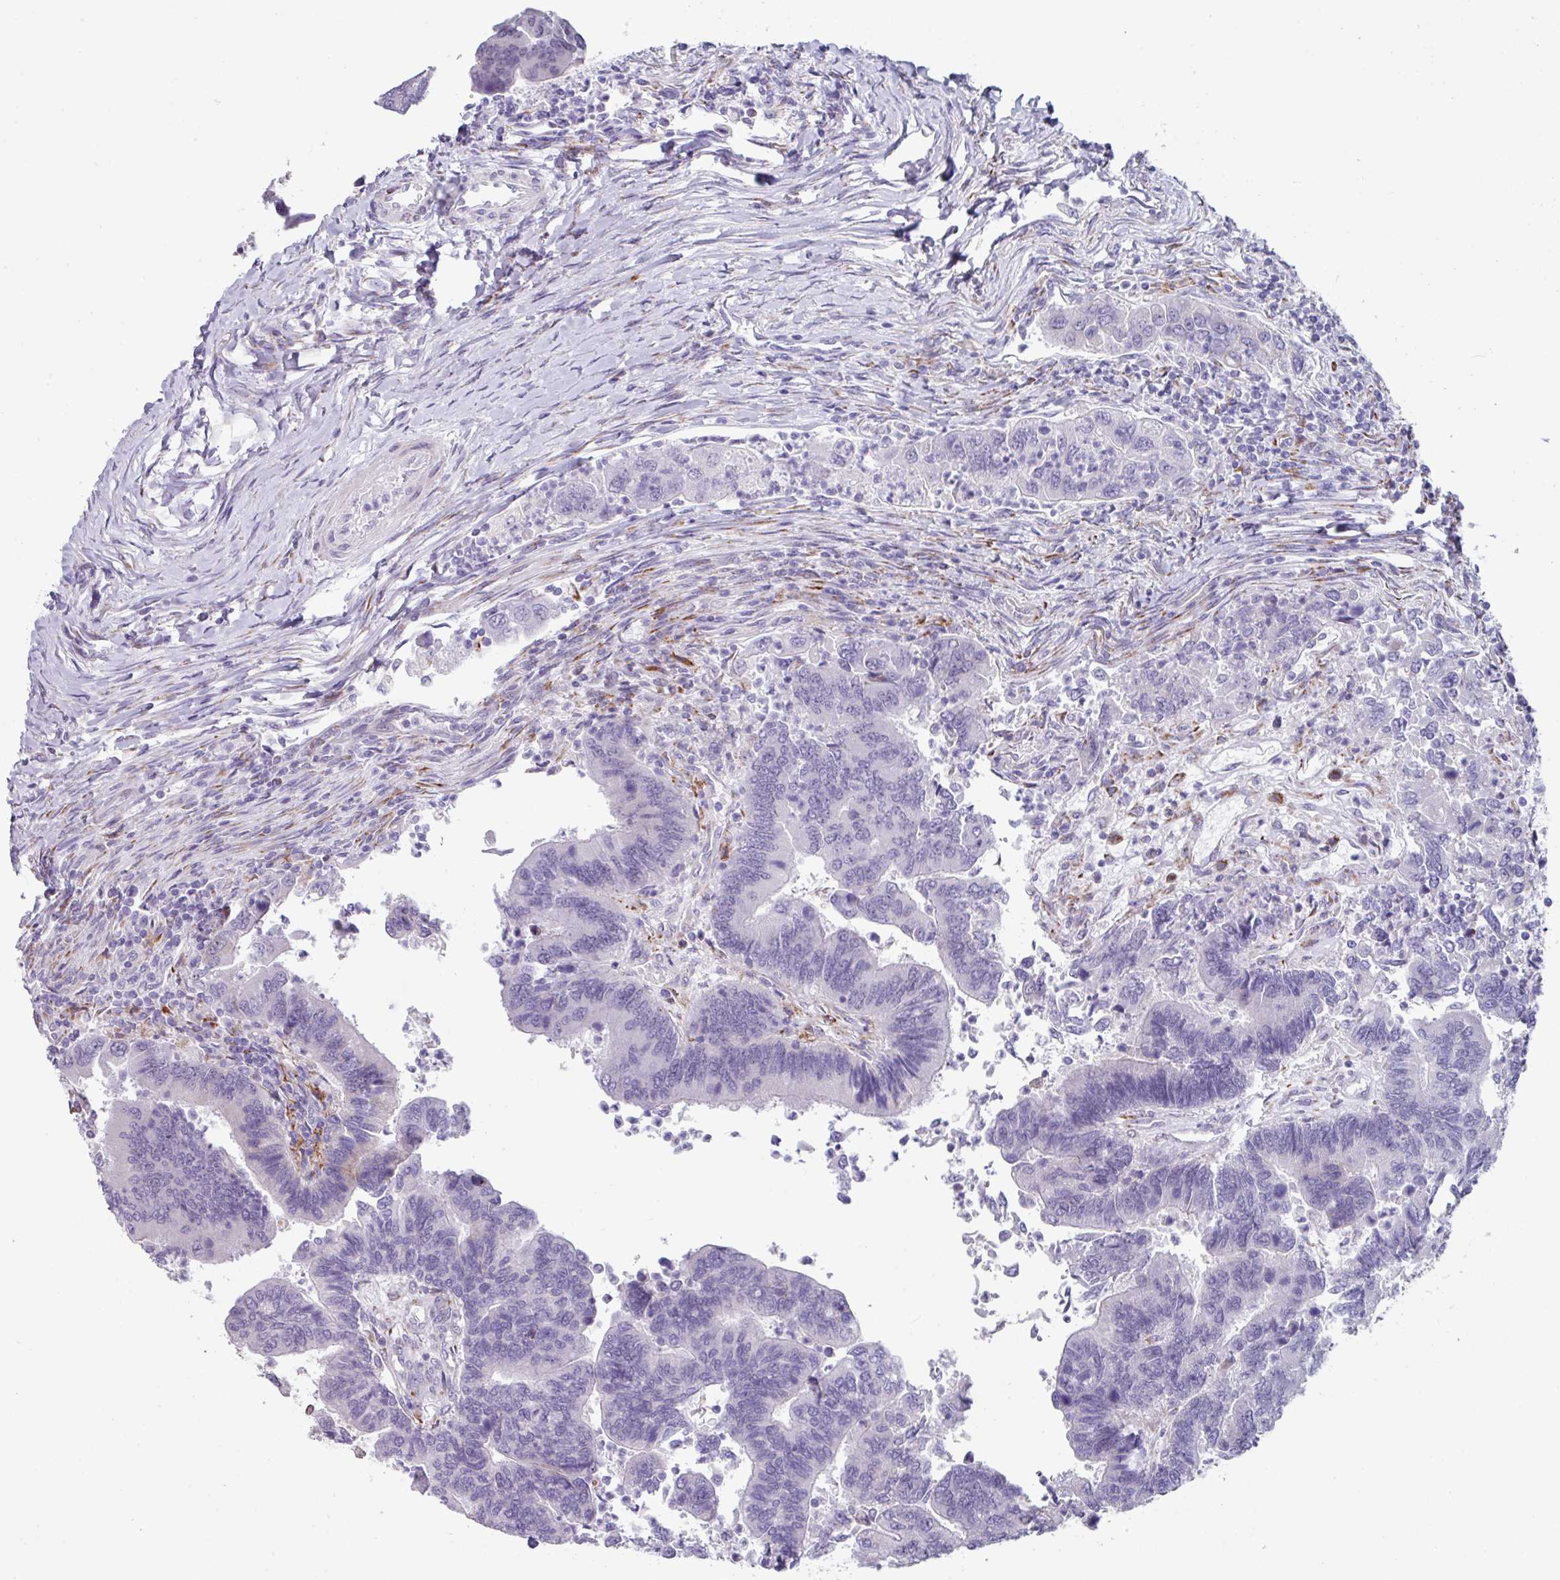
{"staining": {"intensity": "negative", "quantity": "none", "location": "none"}, "tissue": "colorectal cancer", "cell_type": "Tumor cells", "image_type": "cancer", "snomed": [{"axis": "morphology", "description": "Adenocarcinoma, NOS"}, {"axis": "topography", "description": "Colon"}], "caption": "IHC of human colorectal cancer exhibits no expression in tumor cells.", "gene": "BMS1", "patient": {"sex": "female", "age": 67}}